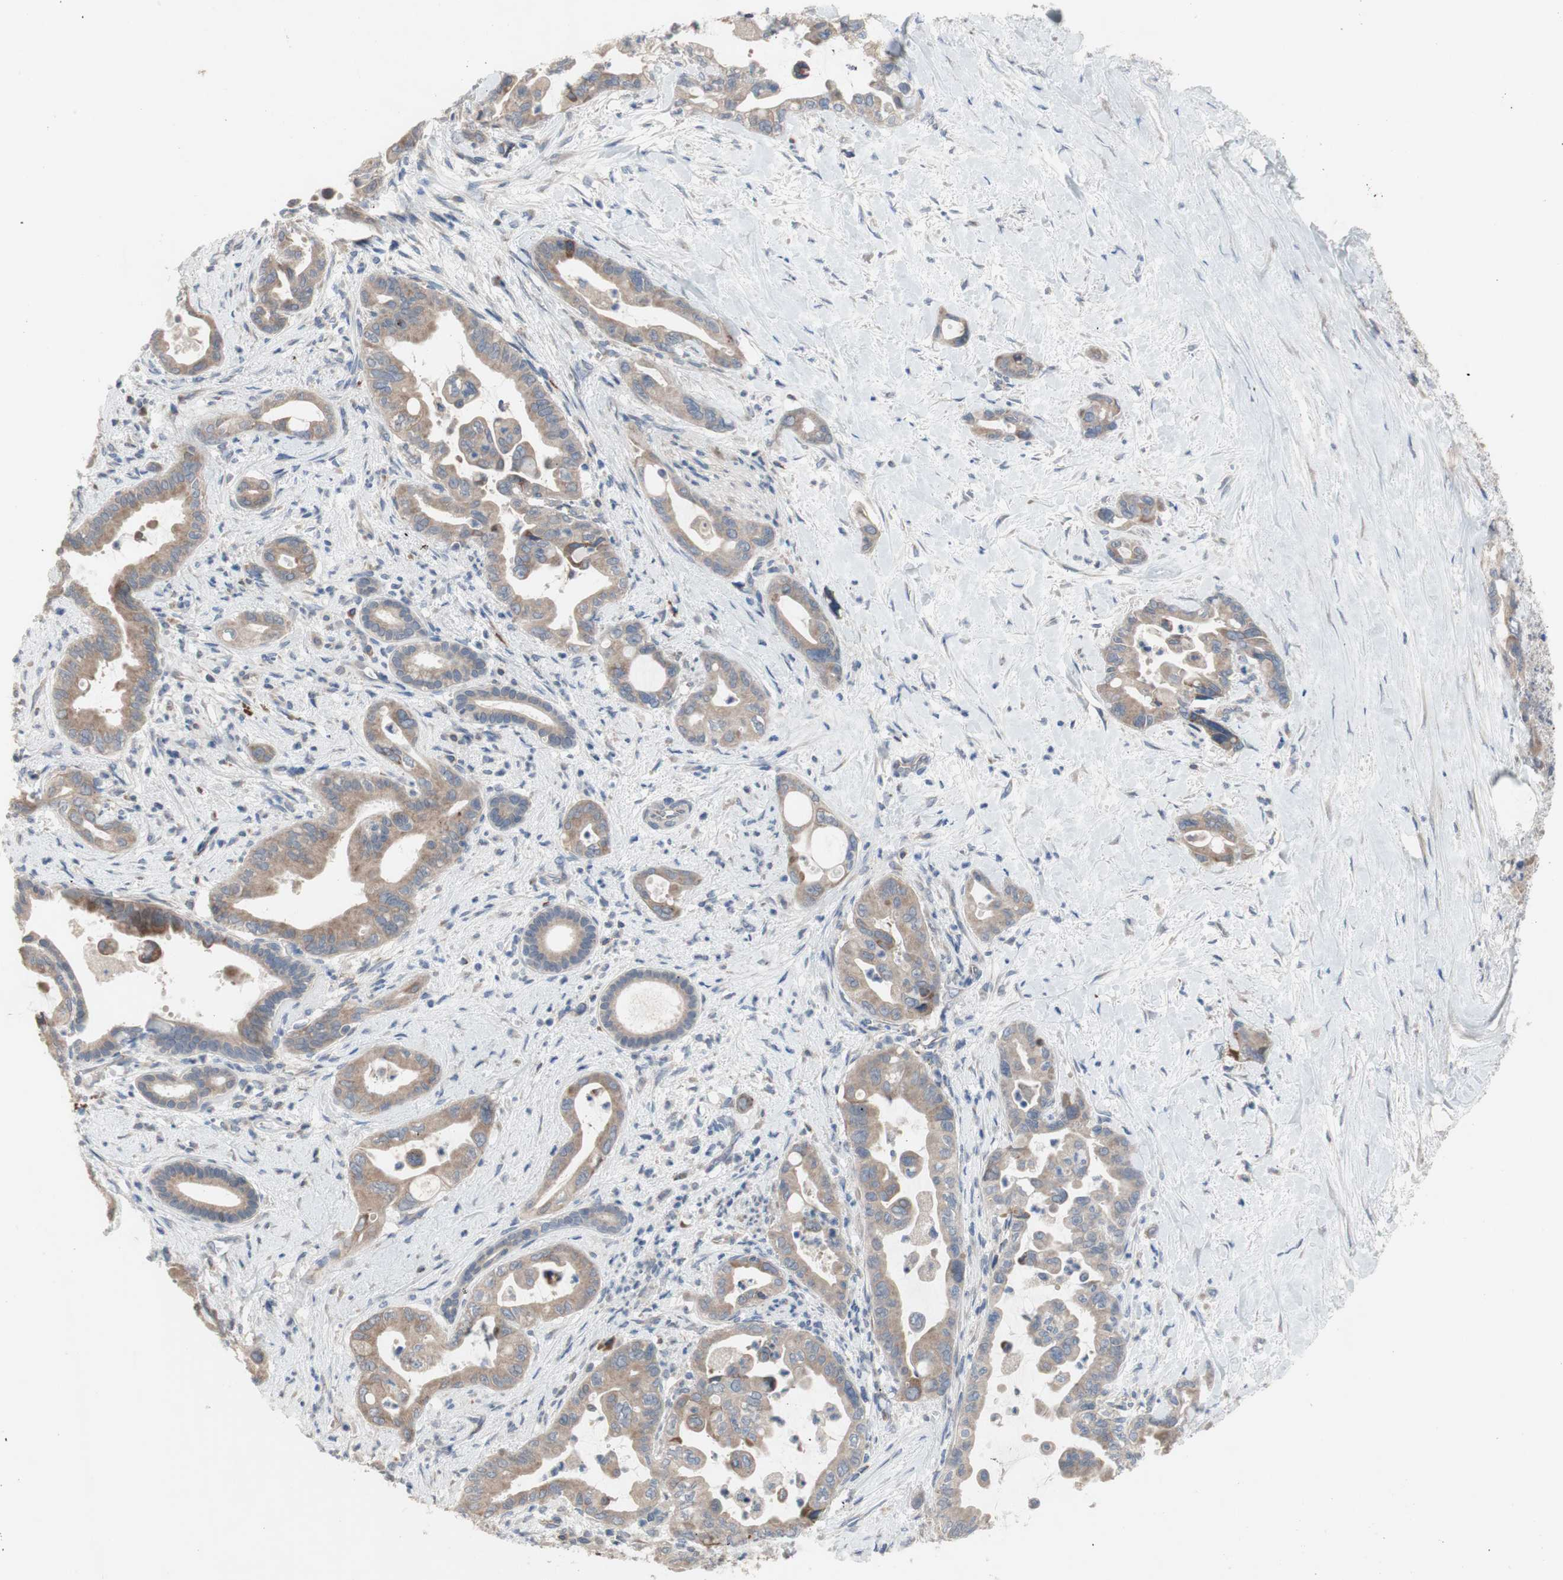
{"staining": {"intensity": "moderate", "quantity": ">75%", "location": "cytoplasmic/membranous"}, "tissue": "pancreatic cancer", "cell_type": "Tumor cells", "image_type": "cancer", "snomed": [{"axis": "morphology", "description": "Adenocarcinoma, NOS"}, {"axis": "topography", "description": "Pancreas"}], "caption": "Immunohistochemical staining of pancreatic cancer demonstrates moderate cytoplasmic/membranous protein positivity in about >75% of tumor cells.", "gene": "TTC14", "patient": {"sex": "male", "age": 70}}